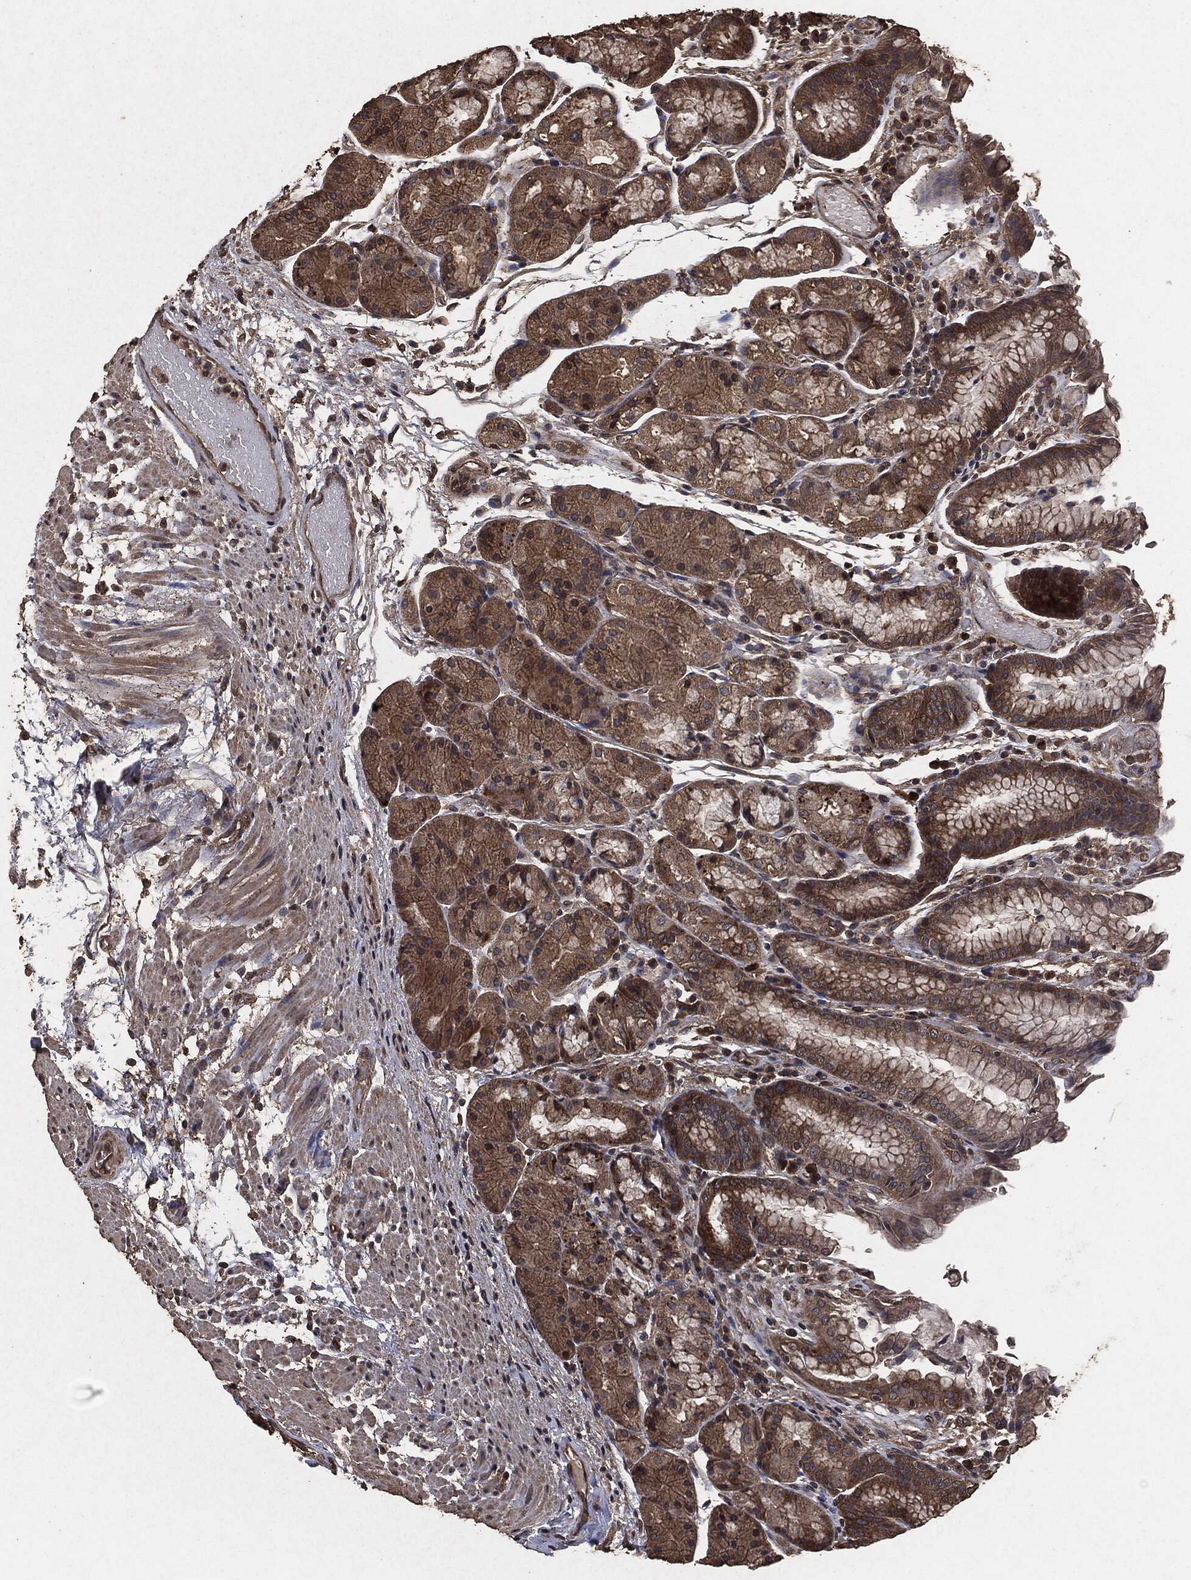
{"staining": {"intensity": "moderate", "quantity": "25%-75%", "location": "cytoplasmic/membranous"}, "tissue": "stomach", "cell_type": "Glandular cells", "image_type": "normal", "snomed": [{"axis": "morphology", "description": "Normal tissue, NOS"}, {"axis": "topography", "description": "Stomach, upper"}], "caption": "Glandular cells demonstrate medium levels of moderate cytoplasmic/membranous expression in about 25%-75% of cells in unremarkable stomach. (IHC, brightfield microscopy, high magnification).", "gene": "AKT1S1", "patient": {"sex": "male", "age": 72}}